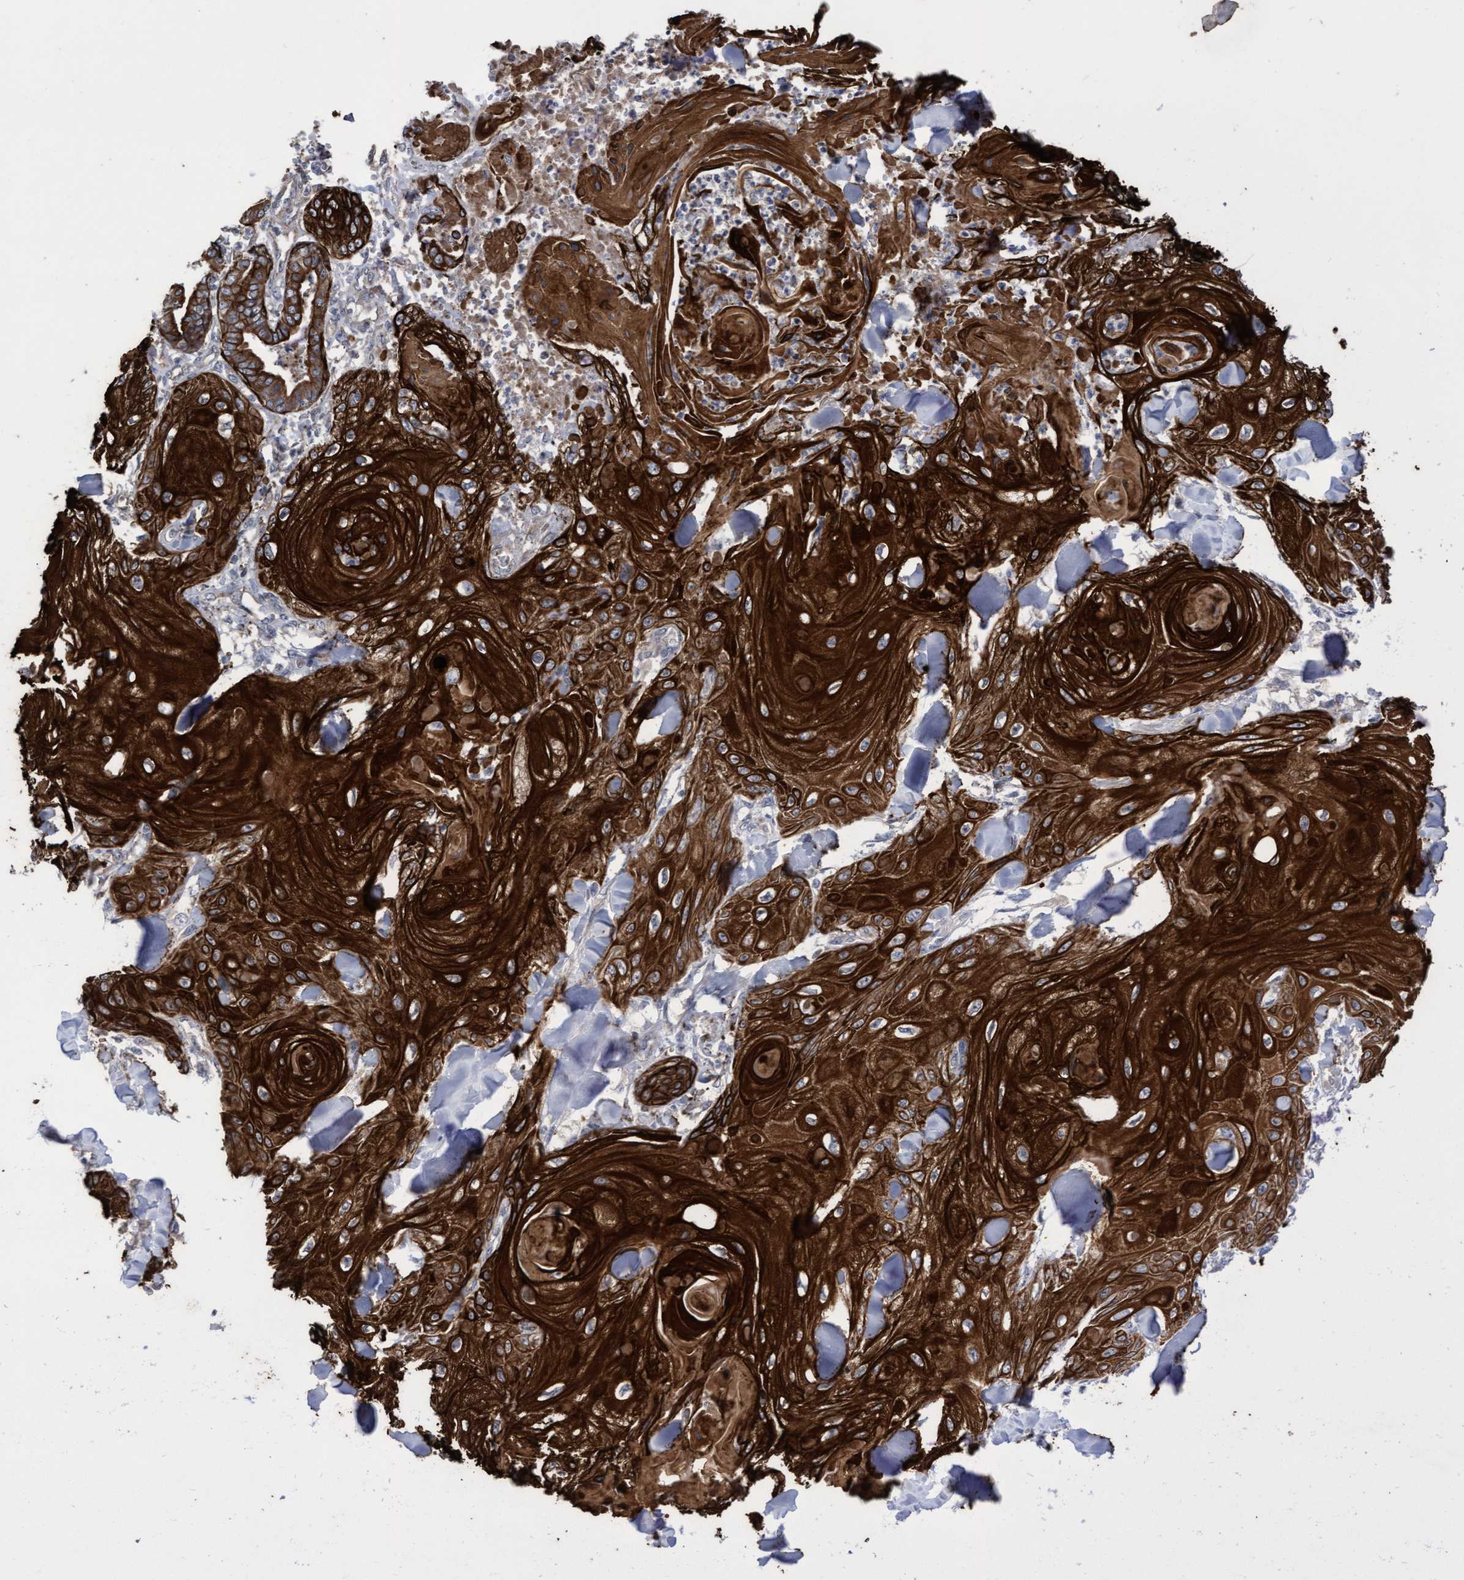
{"staining": {"intensity": "strong", "quantity": ">75%", "location": "cytoplasmic/membranous"}, "tissue": "skin cancer", "cell_type": "Tumor cells", "image_type": "cancer", "snomed": [{"axis": "morphology", "description": "Squamous cell carcinoma, NOS"}, {"axis": "topography", "description": "Skin"}], "caption": "Skin cancer was stained to show a protein in brown. There is high levels of strong cytoplasmic/membranous positivity in about >75% of tumor cells. The protein is stained brown, and the nuclei are stained in blue (DAB (3,3'-diaminobenzidine) IHC with brightfield microscopy, high magnification).", "gene": "KRT24", "patient": {"sex": "male", "age": 74}}